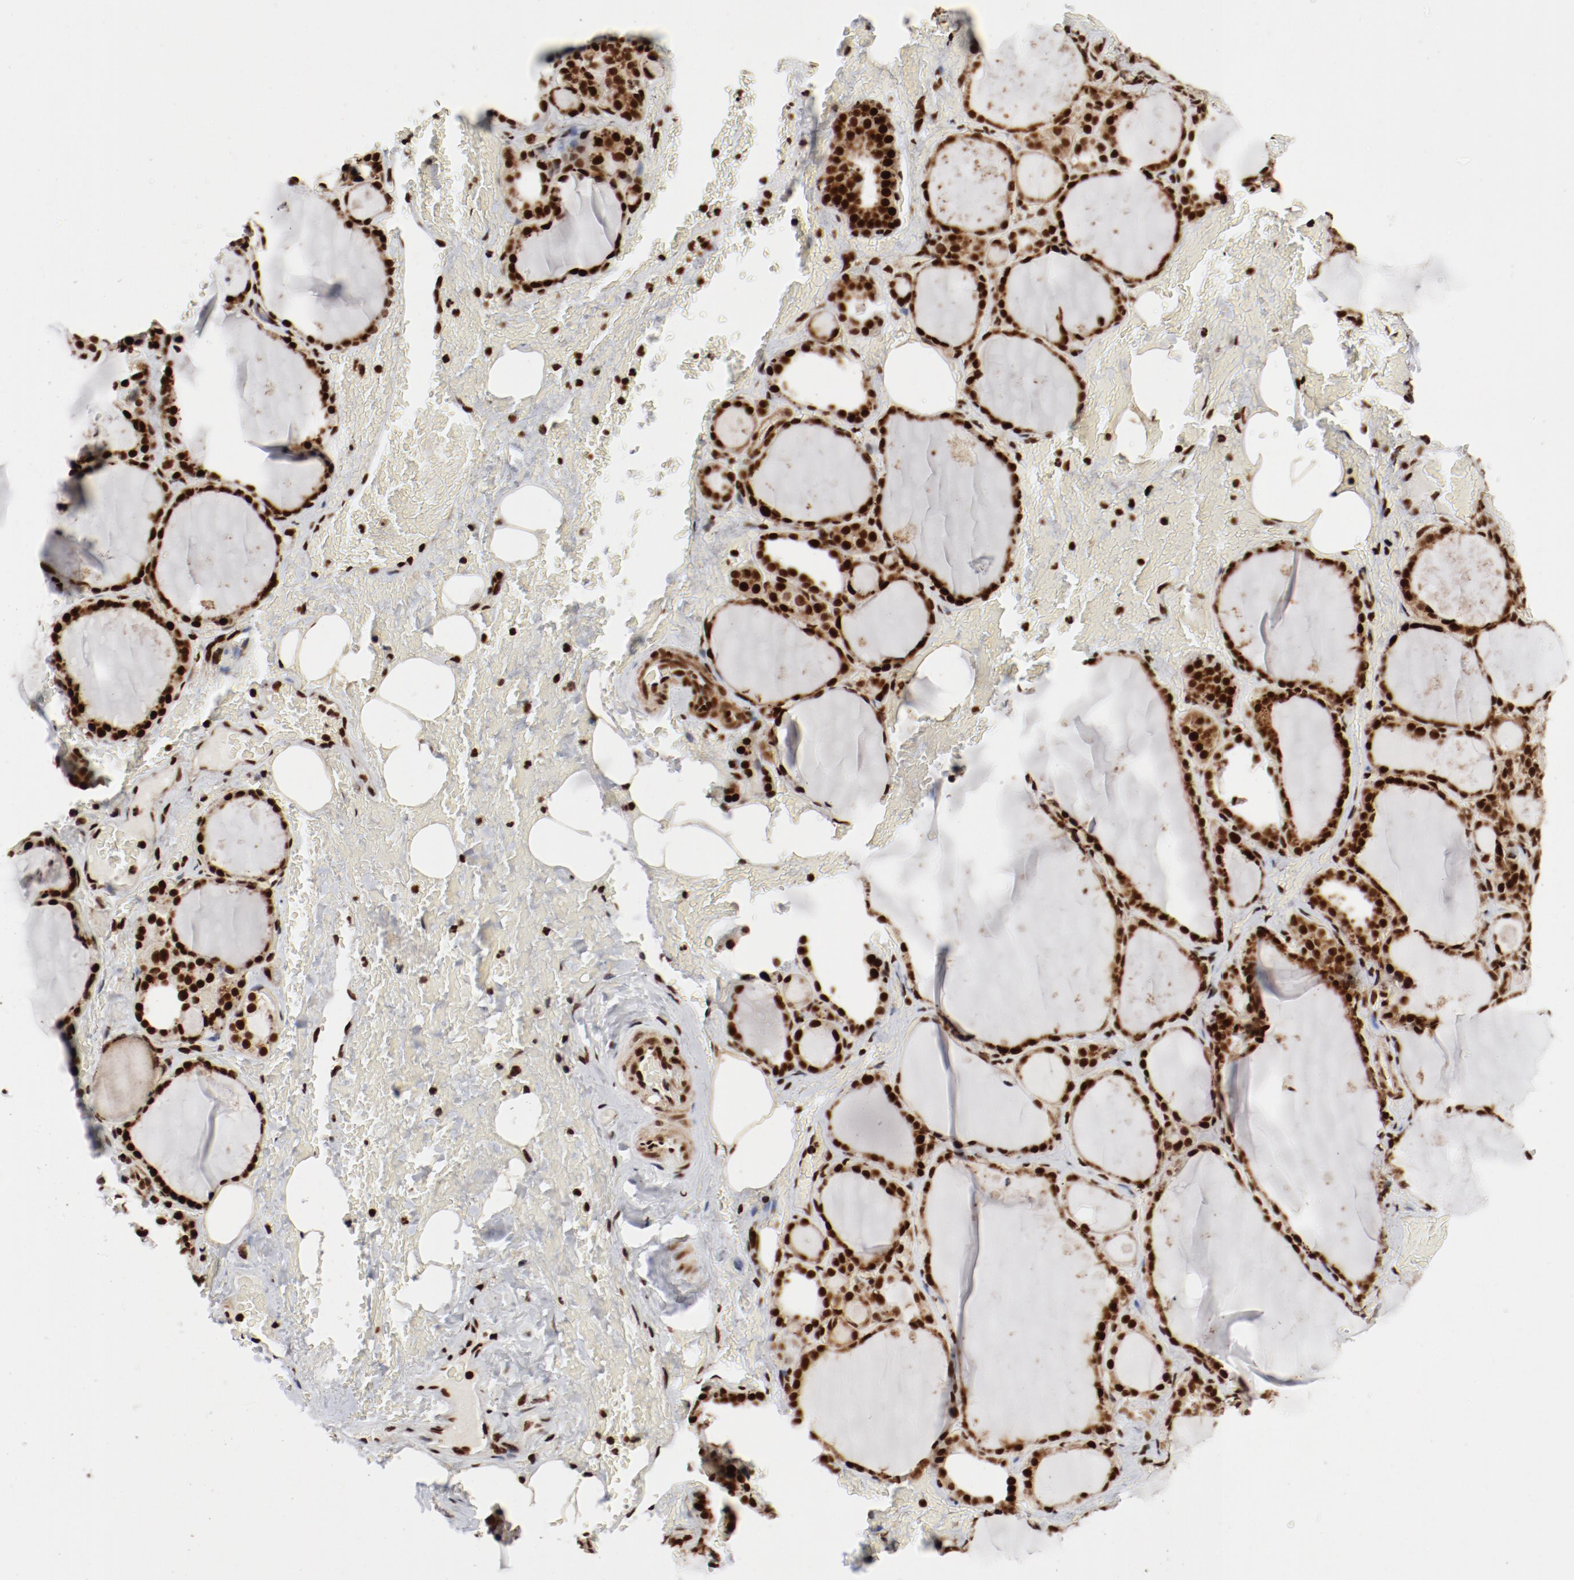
{"staining": {"intensity": "strong", "quantity": ">75%", "location": "nuclear"}, "tissue": "thyroid gland", "cell_type": "Glandular cells", "image_type": "normal", "snomed": [{"axis": "morphology", "description": "Normal tissue, NOS"}, {"axis": "topography", "description": "Thyroid gland"}], "caption": "A high-resolution image shows immunohistochemistry staining of unremarkable thyroid gland, which exhibits strong nuclear expression in approximately >75% of glandular cells. The staining is performed using DAB (3,3'-diaminobenzidine) brown chromogen to label protein expression. The nuclei are counter-stained blue using hematoxylin.", "gene": "NFYB", "patient": {"sex": "male", "age": 61}}